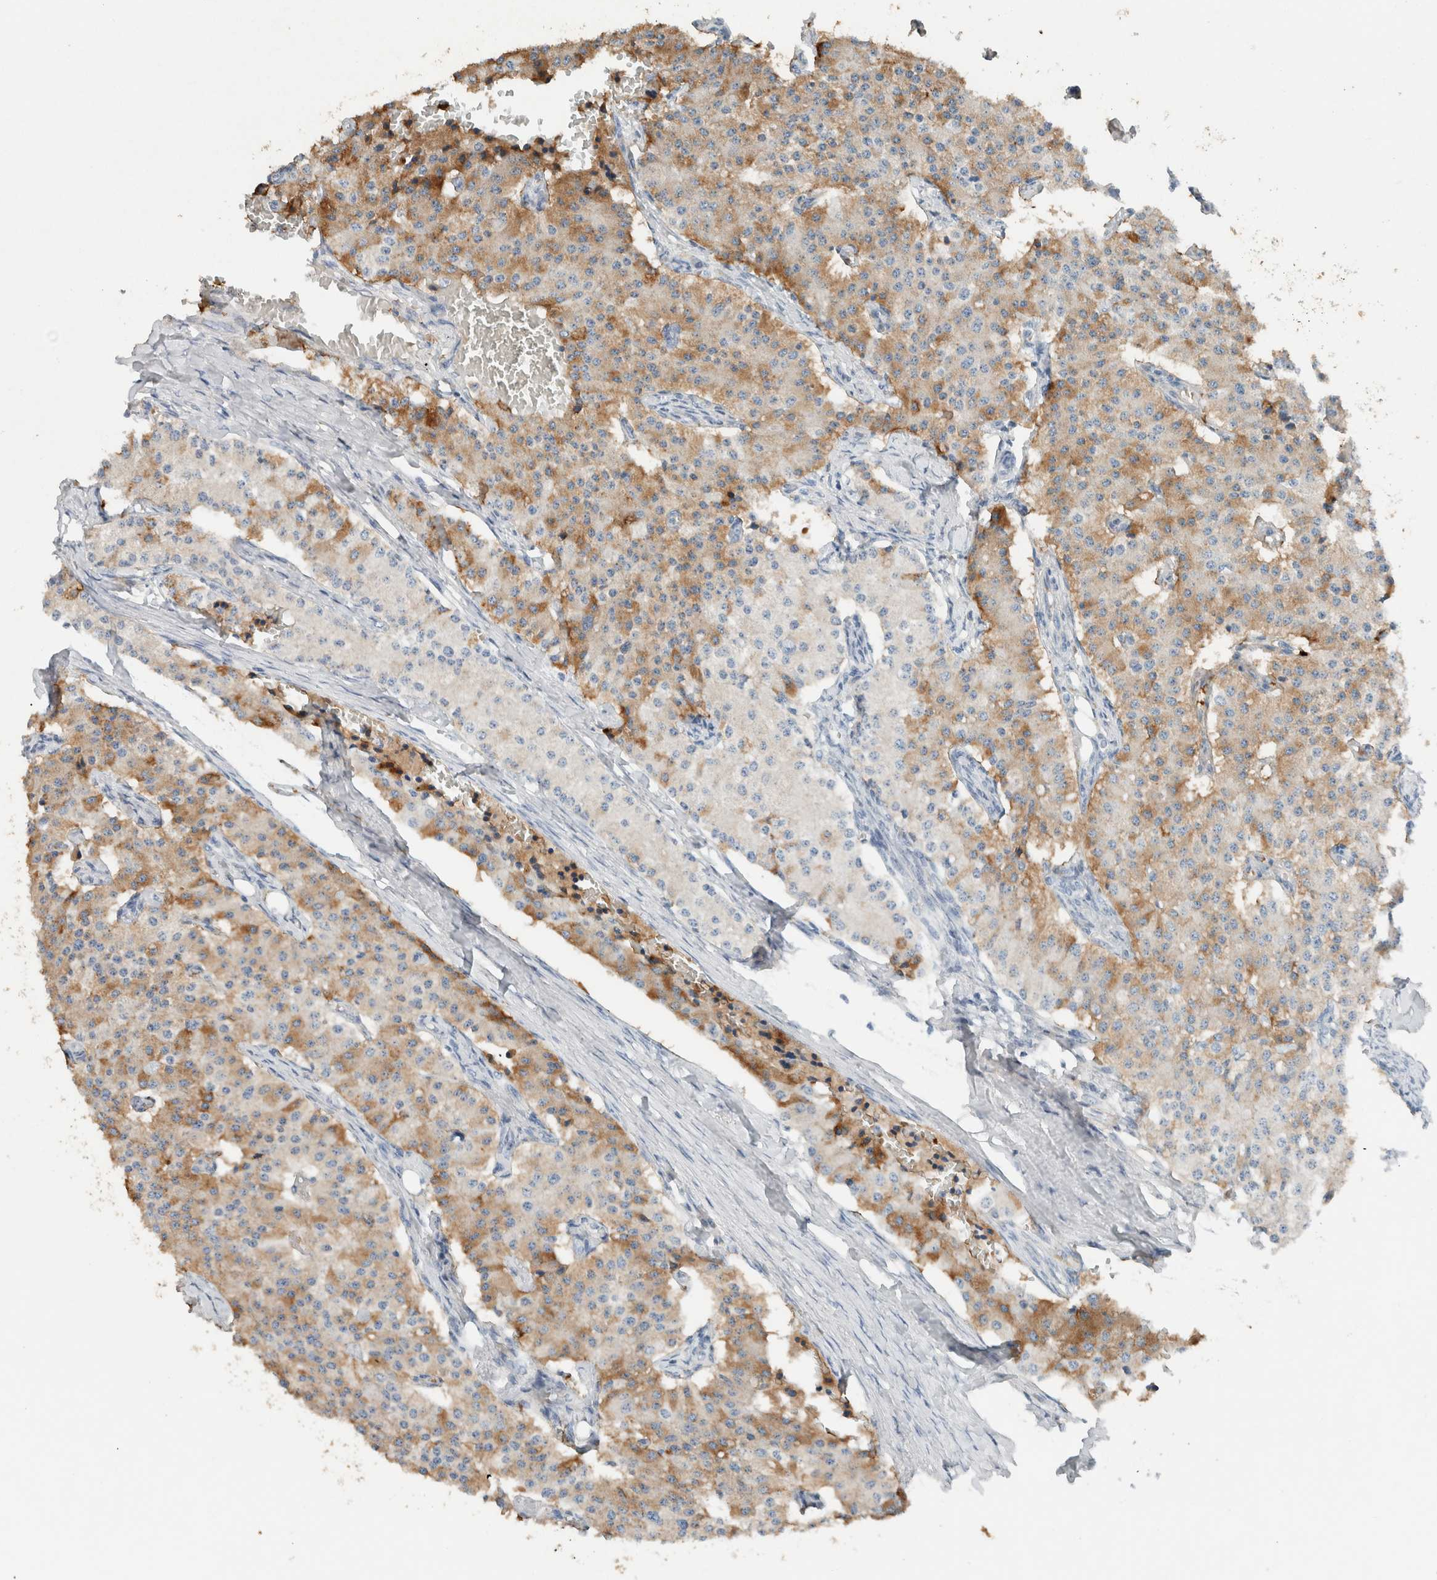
{"staining": {"intensity": "moderate", "quantity": ">75%", "location": "cytoplasmic/membranous"}, "tissue": "carcinoid", "cell_type": "Tumor cells", "image_type": "cancer", "snomed": [{"axis": "morphology", "description": "Carcinoid, malignant, NOS"}, {"axis": "topography", "description": "Colon"}], "caption": "Human carcinoid stained with a protein marker exhibits moderate staining in tumor cells.", "gene": "DUOX1", "patient": {"sex": "female", "age": 52}}